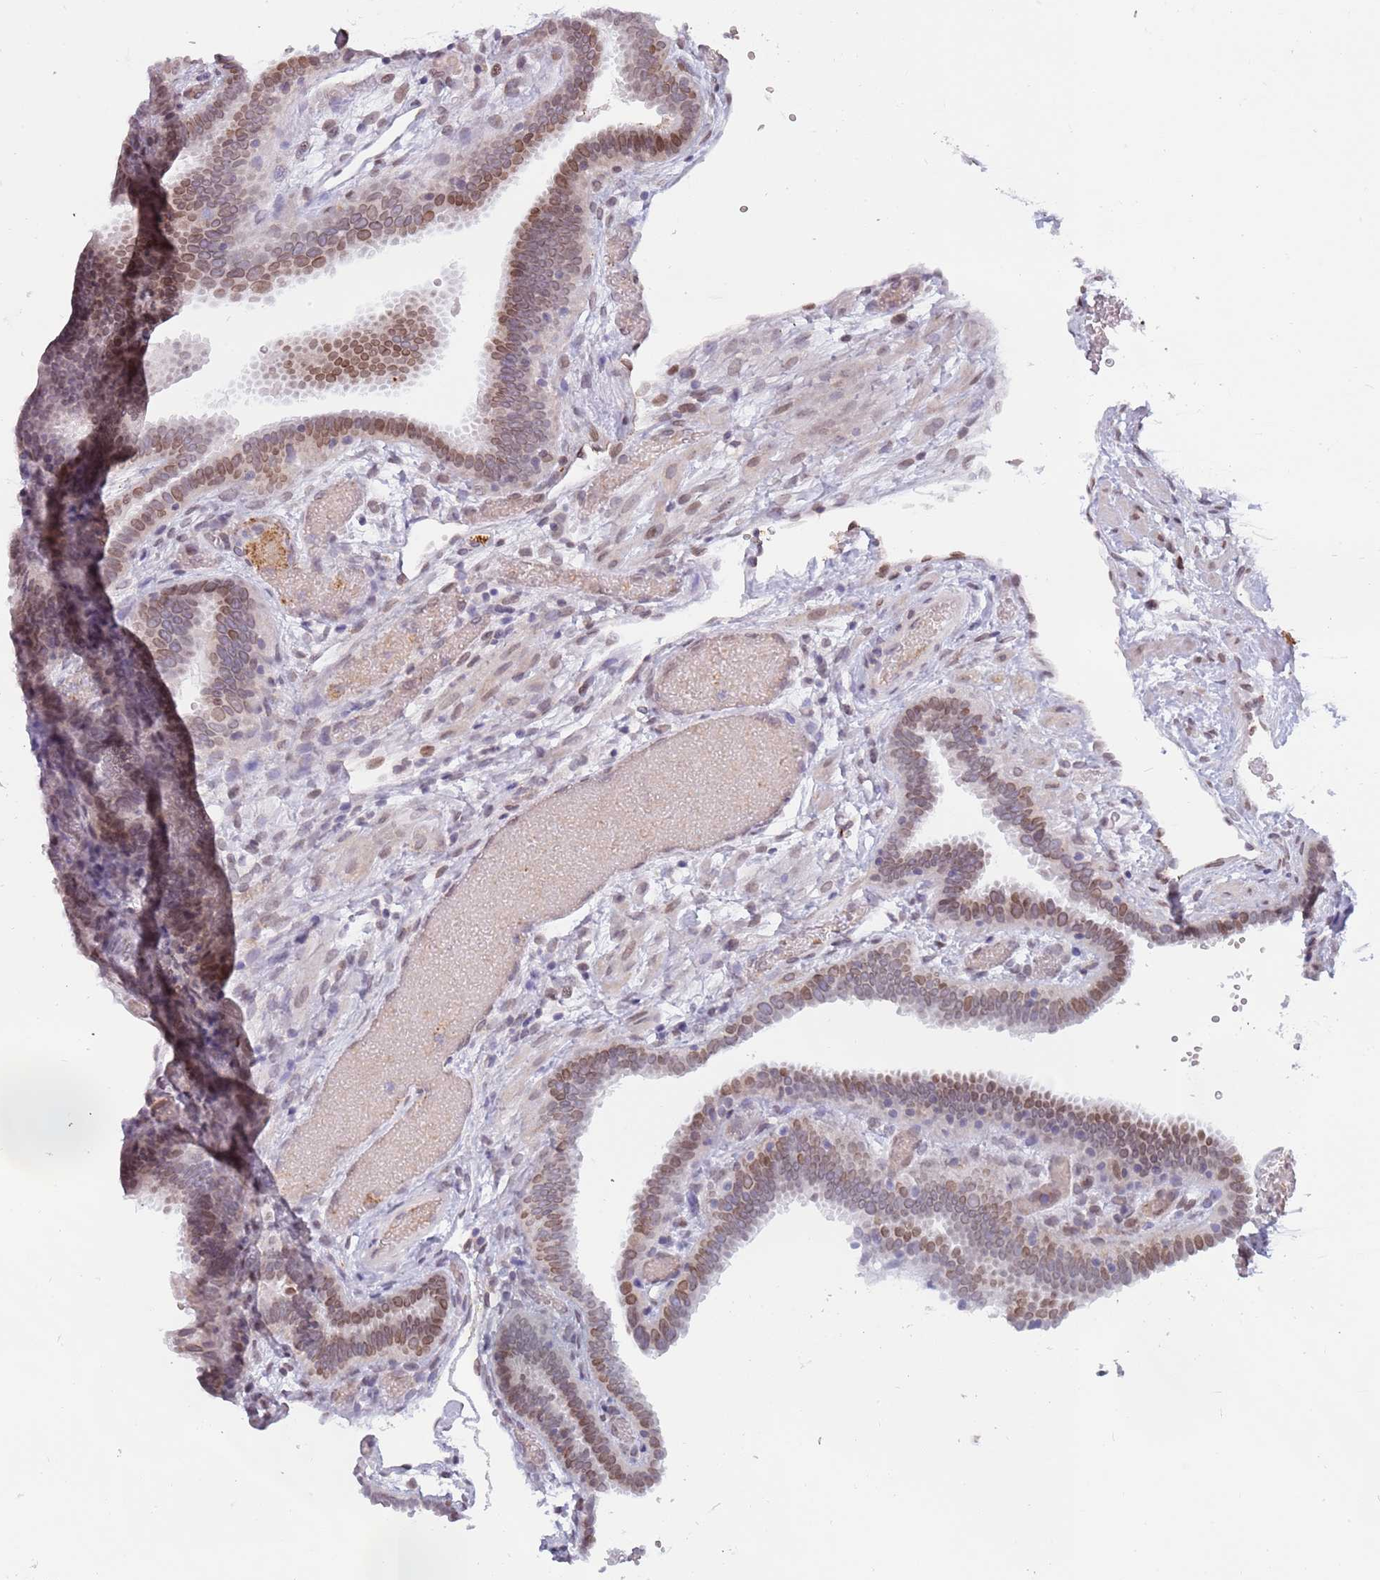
{"staining": {"intensity": "moderate", "quantity": ">75%", "location": "cytoplasmic/membranous,nuclear"}, "tissue": "fallopian tube", "cell_type": "Glandular cells", "image_type": "normal", "snomed": [{"axis": "morphology", "description": "Normal tissue, NOS"}, {"axis": "topography", "description": "Fallopian tube"}], "caption": "Protein analysis of normal fallopian tube reveals moderate cytoplasmic/membranous,nuclear expression in approximately >75% of glandular cells. Immunohistochemistry stains the protein of interest in brown and the nuclei are stained blue.", "gene": "KLHDC2", "patient": {"sex": "female", "age": 37}}